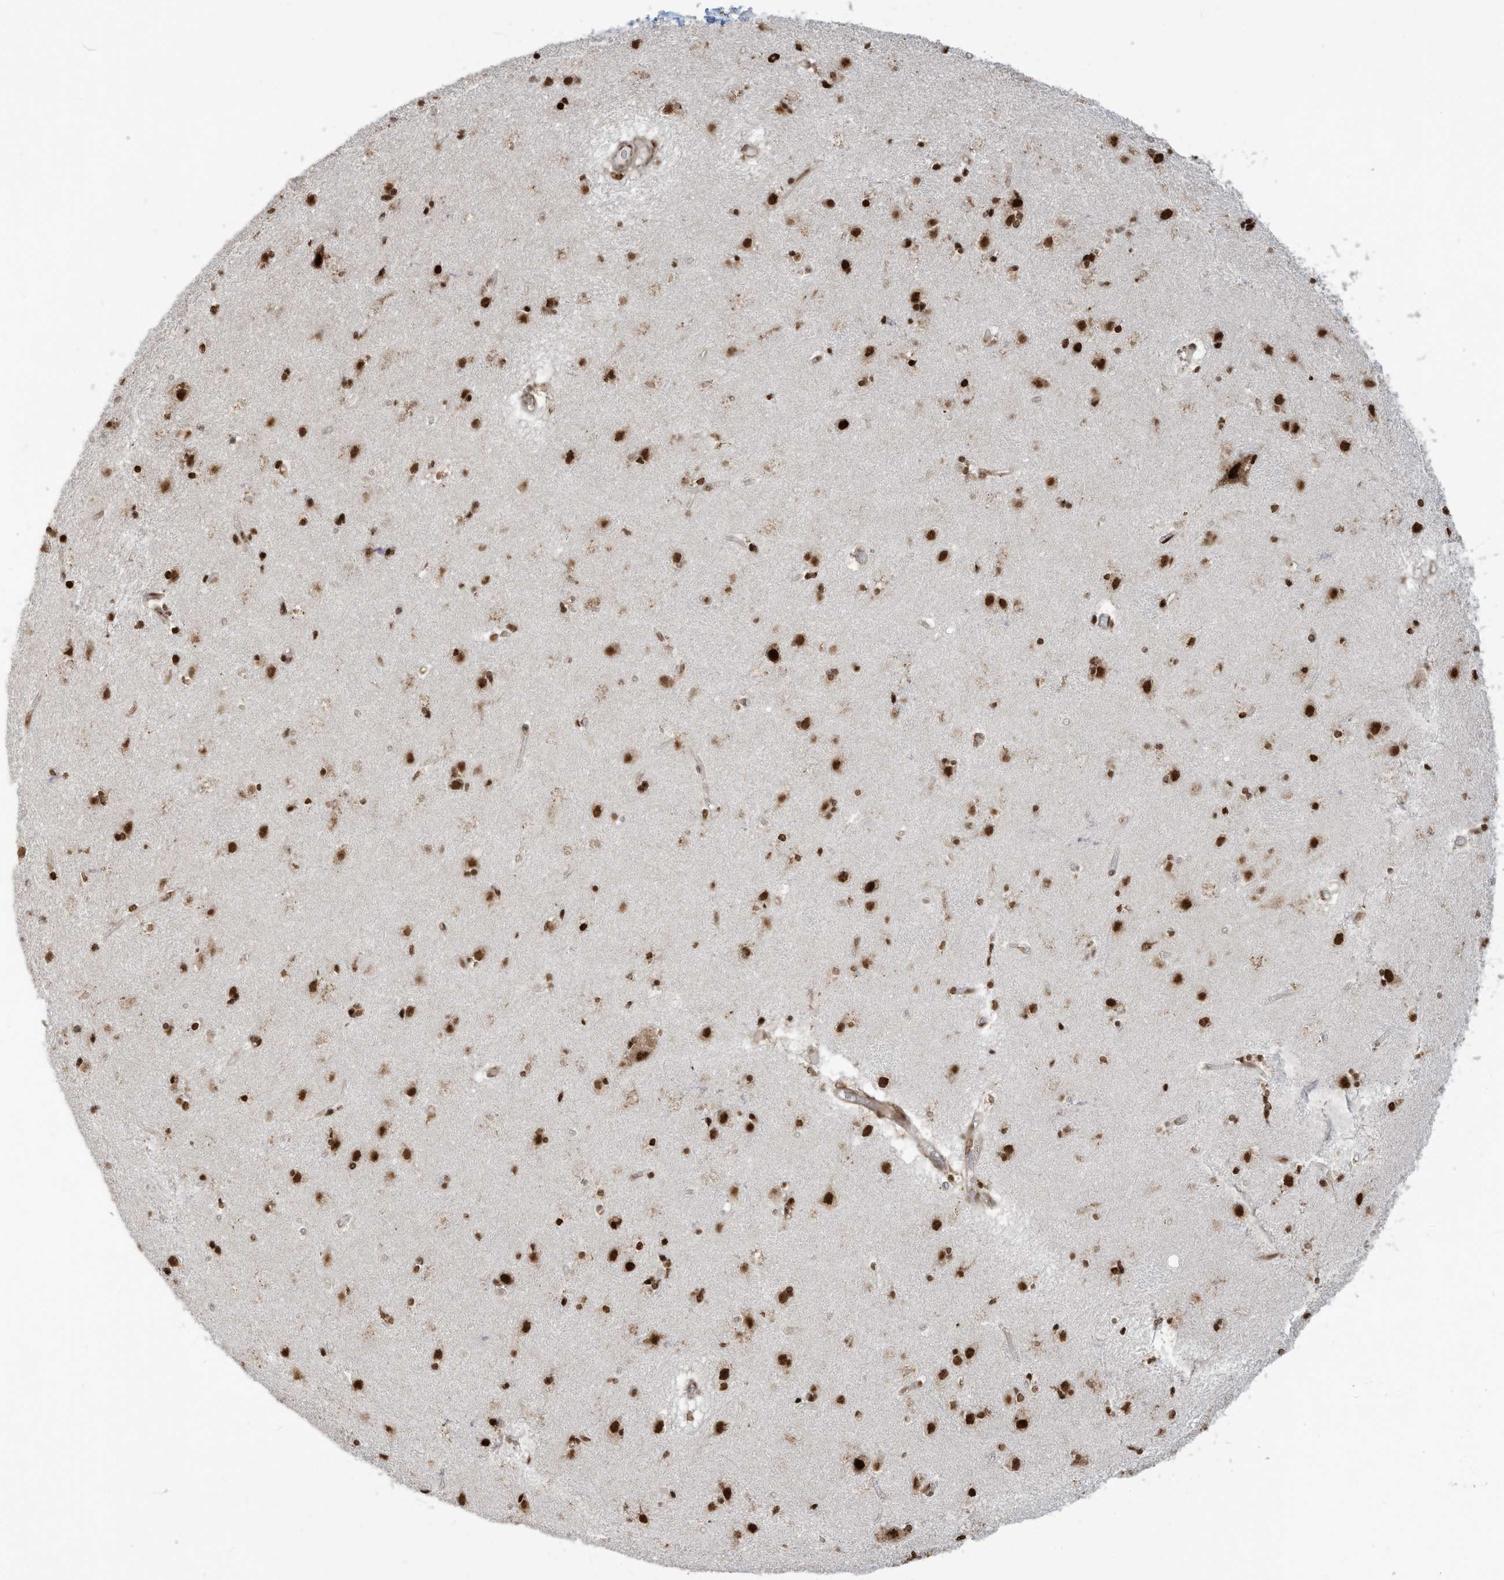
{"staining": {"intensity": "strong", "quantity": ">75%", "location": "nuclear"}, "tissue": "caudate", "cell_type": "Glial cells", "image_type": "normal", "snomed": [{"axis": "morphology", "description": "Normal tissue, NOS"}, {"axis": "topography", "description": "Lateral ventricle wall"}], "caption": "Caudate stained with immunohistochemistry (IHC) displays strong nuclear positivity in about >75% of glial cells.", "gene": "LBH", "patient": {"sex": "male", "age": 70}}